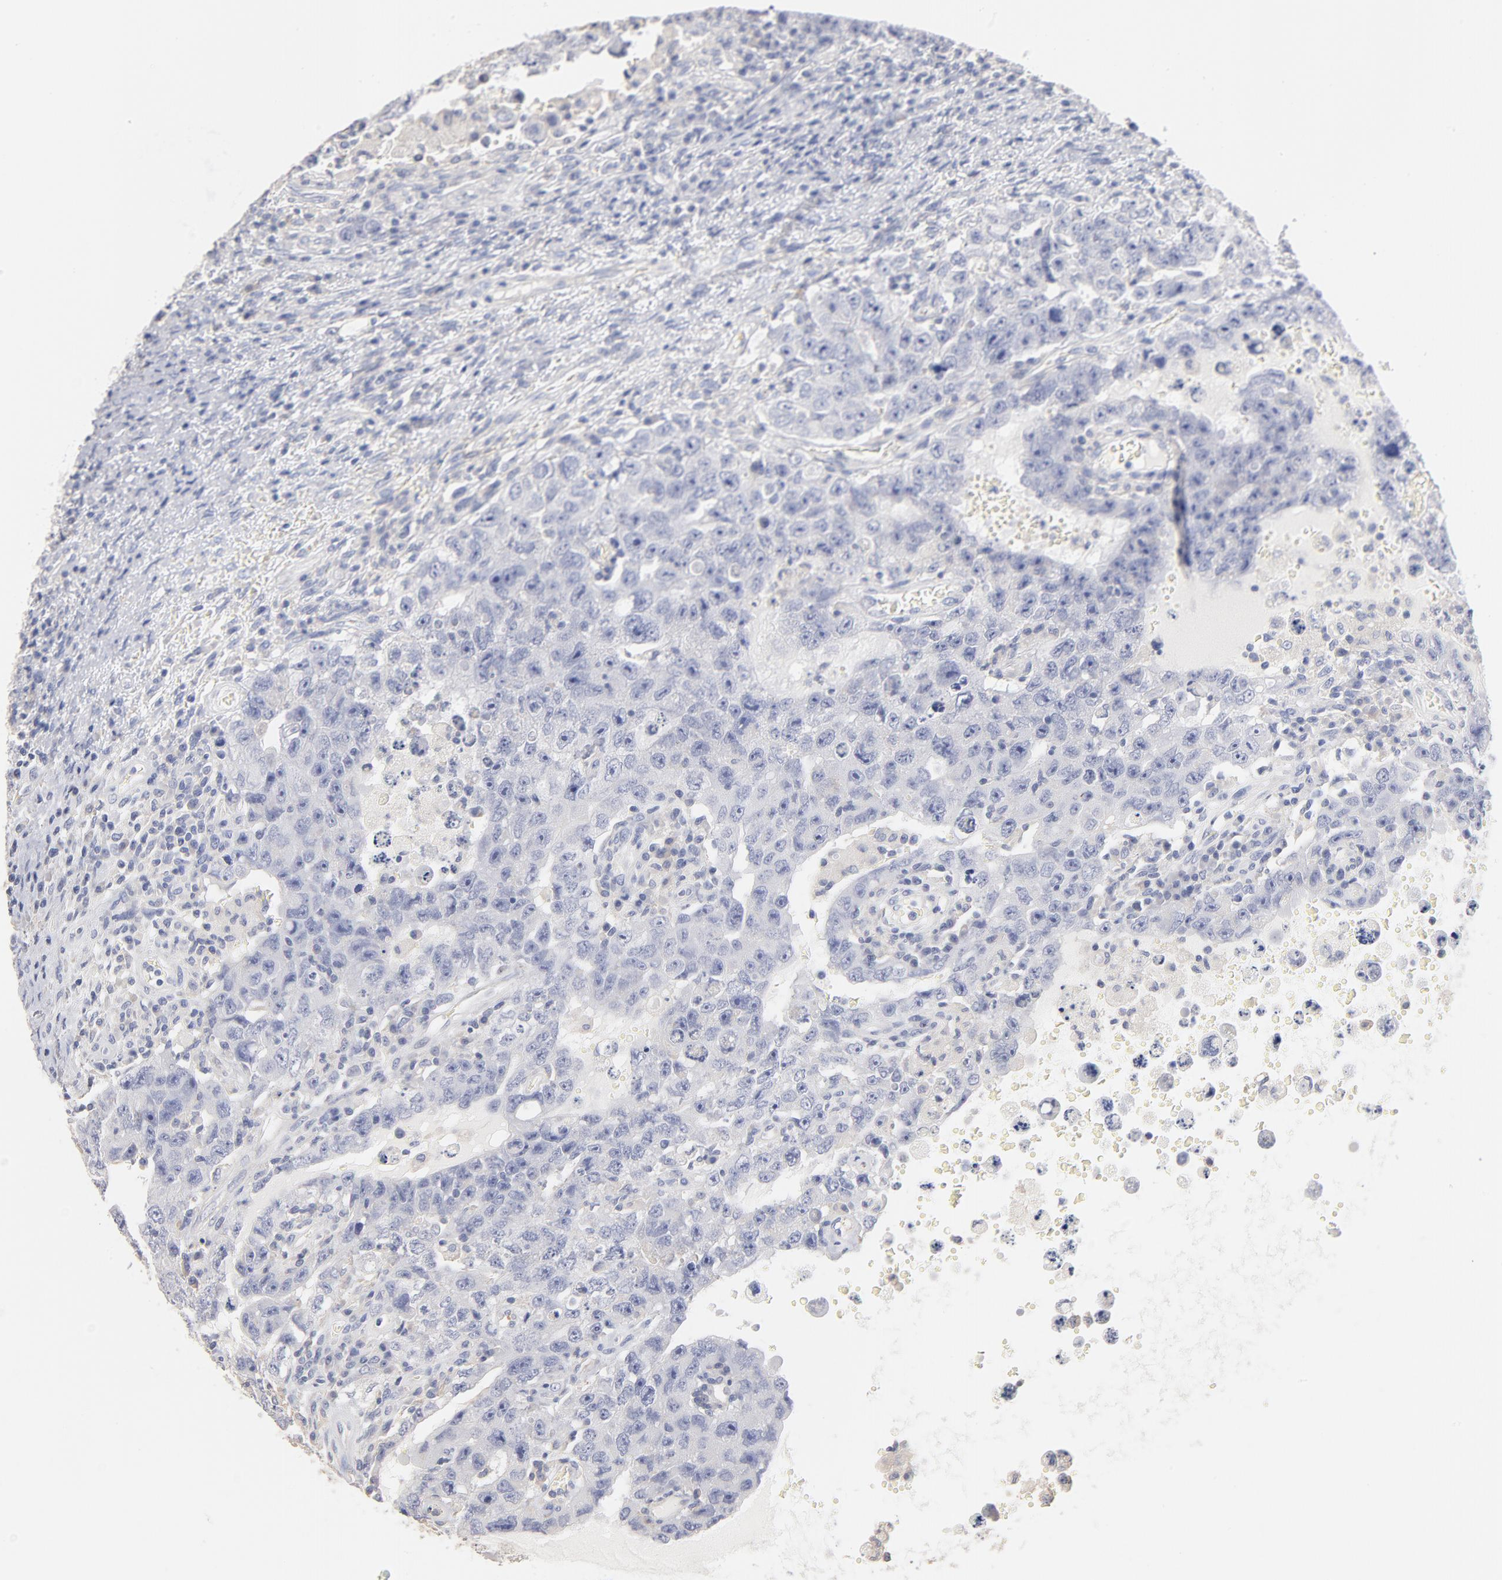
{"staining": {"intensity": "negative", "quantity": "none", "location": "none"}, "tissue": "testis cancer", "cell_type": "Tumor cells", "image_type": "cancer", "snomed": [{"axis": "morphology", "description": "Carcinoma, Embryonal, NOS"}, {"axis": "topography", "description": "Testis"}], "caption": "There is no significant expression in tumor cells of testis cancer (embryonal carcinoma).", "gene": "ITGA8", "patient": {"sex": "male", "age": 26}}